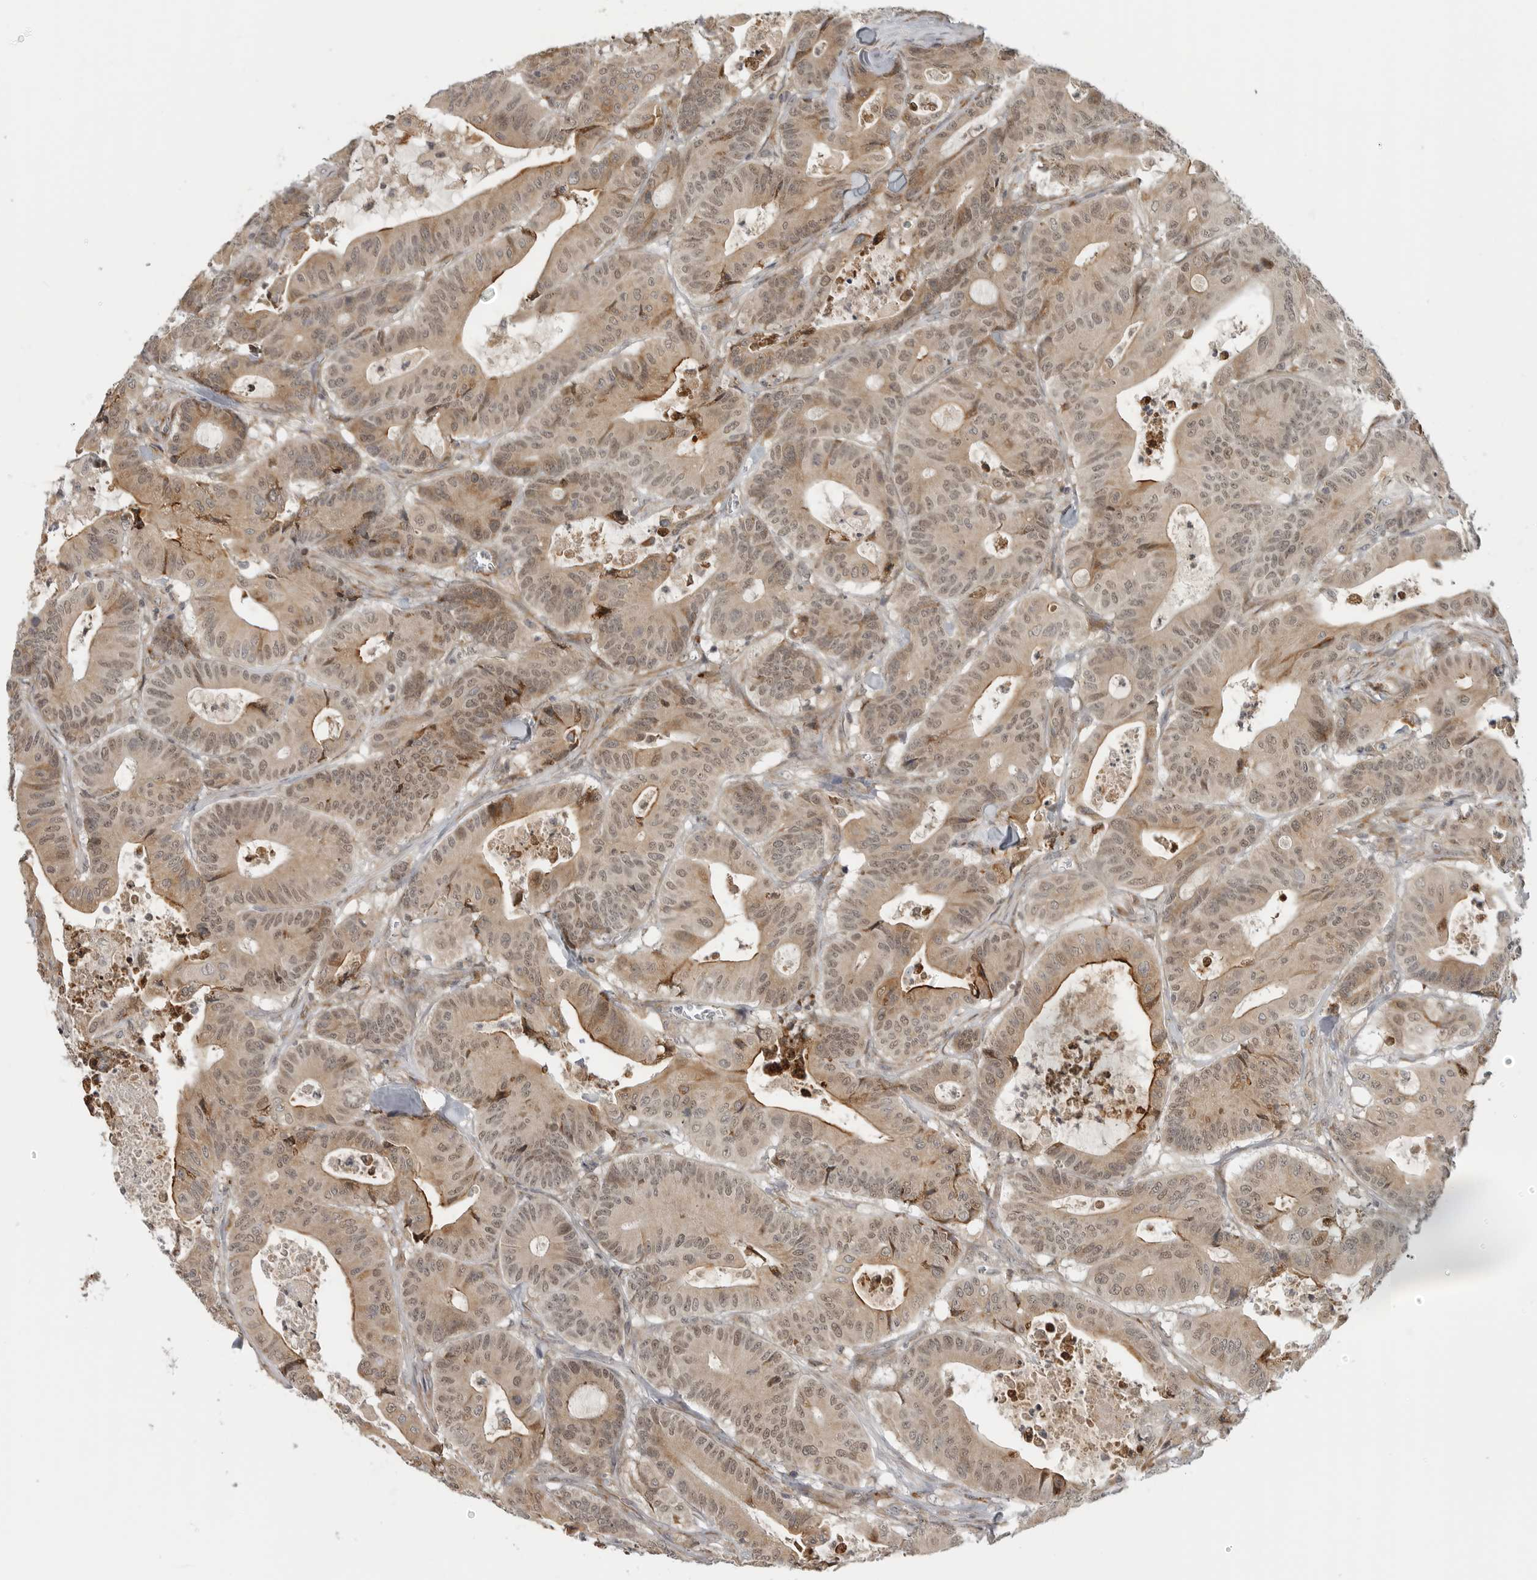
{"staining": {"intensity": "moderate", "quantity": ">75%", "location": "cytoplasmic/membranous,nuclear"}, "tissue": "colorectal cancer", "cell_type": "Tumor cells", "image_type": "cancer", "snomed": [{"axis": "morphology", "description": "Adenocarcinoma, NOS"}, {"axis": "topography", "description": "Colon"}], "caption": "Immunohistochemical staining of human adenocarcinoma (colorectal) exhibits medium levels of moderate cytoplasmic/membranous and nuclear protein staining in approximately >75% of tumor cells.", "gene": "CEP295NL", "patient": {"sex": "female", "age": 84}}